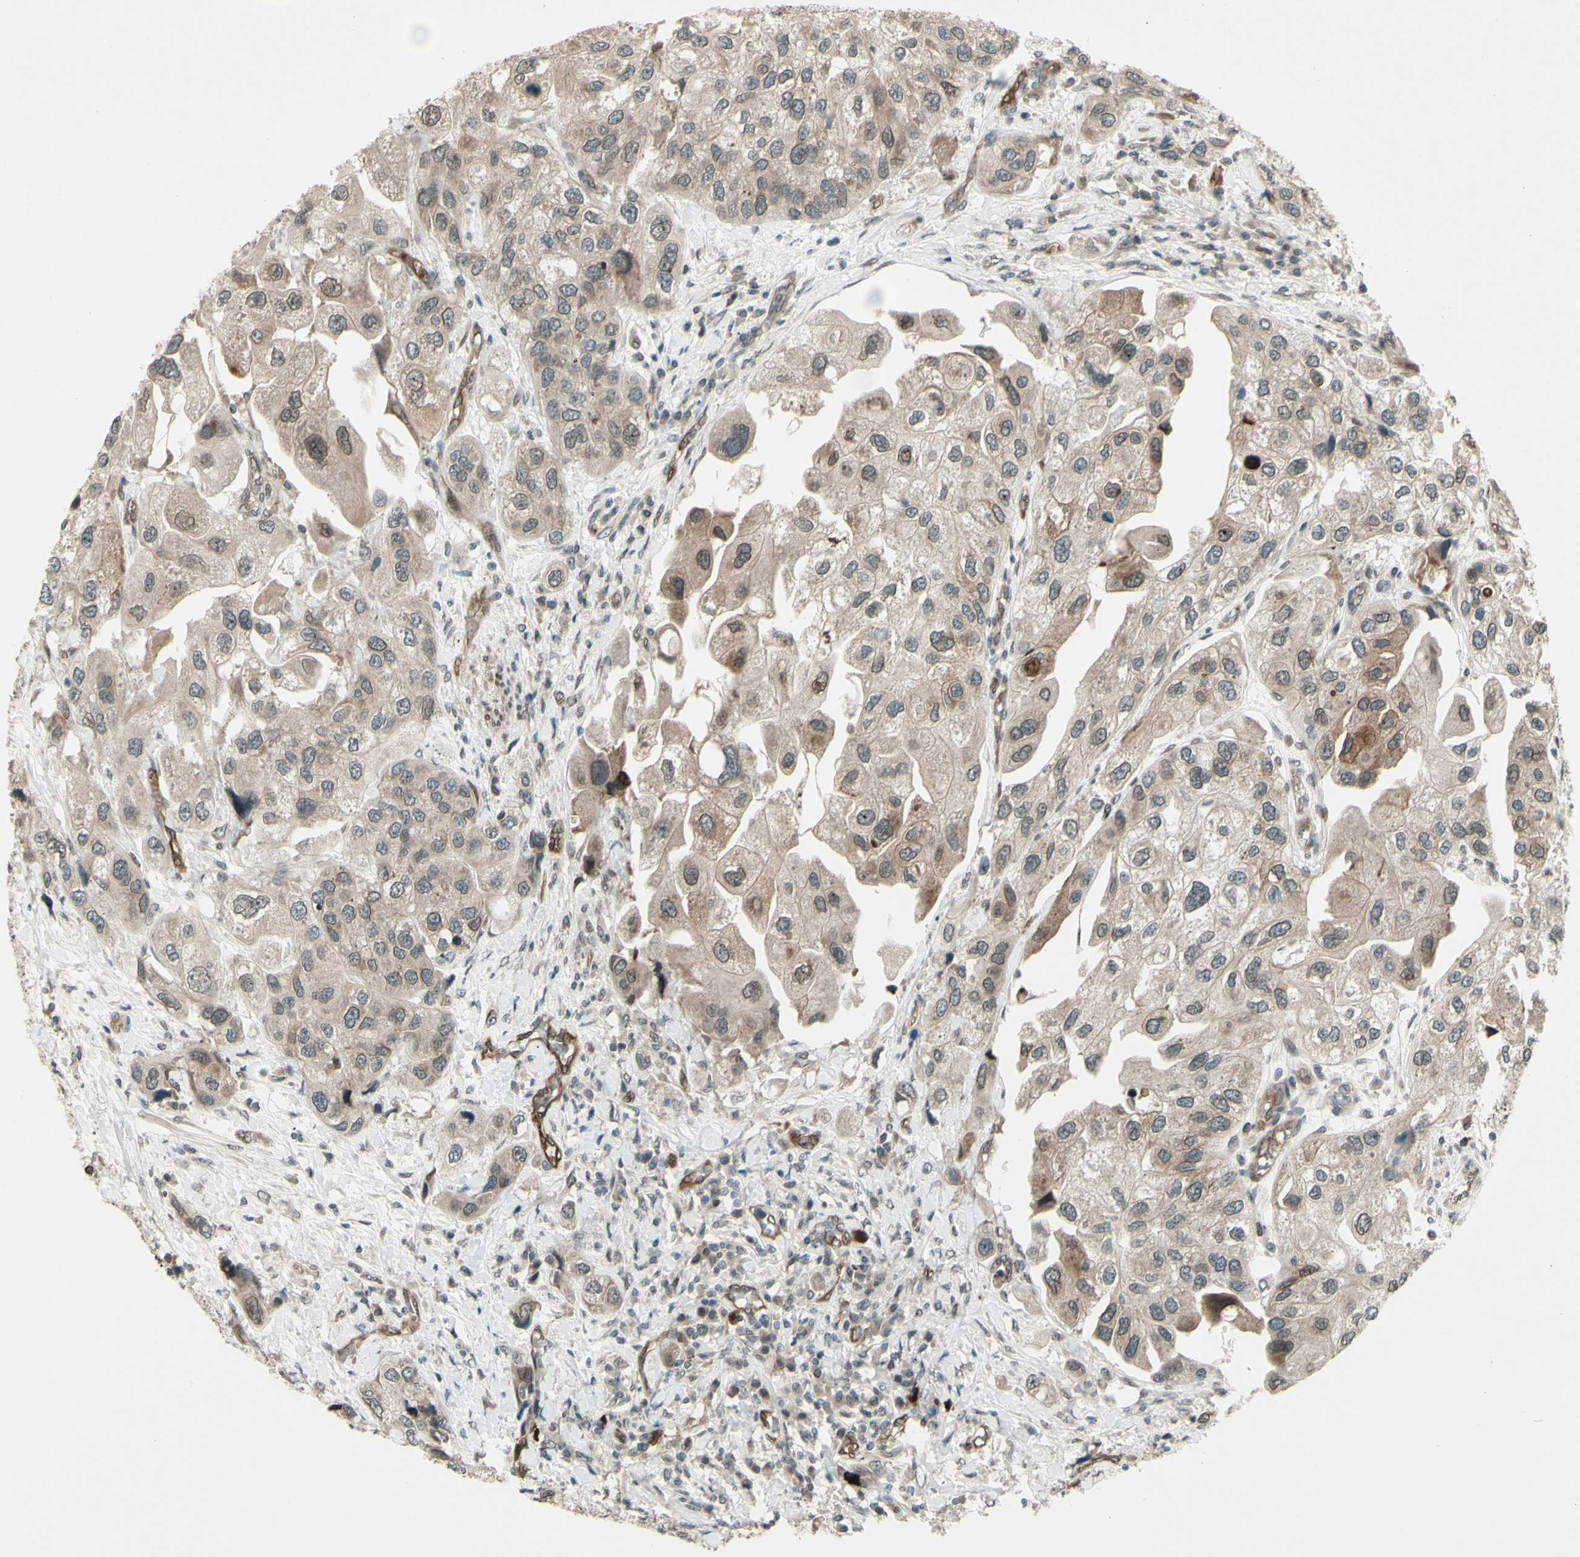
{"staining": {"intensity": "moderate", "quantity": ">75%", "location": "cytoplasmic/membranous,nuclear"}, "tissue": "urothelial cancer", "cell_type": "Tumor cells", "image_type": "cancer", "snomed": [{"axis": "morphology", "description": "Urothelial carcinoma, High grade"}, {"axis": "topography", "description": "Urinary bladder"}], "caption": "Immunohistochemical staining of human urothelial cancer exhibits moderate cytoplasmic/membranous and nuclear protein positivity in approximately >75% of tumor cells. Nuclei are stained in blue.", "gene": "MLF2", "patient": {"sex": "female", "age": 64}}